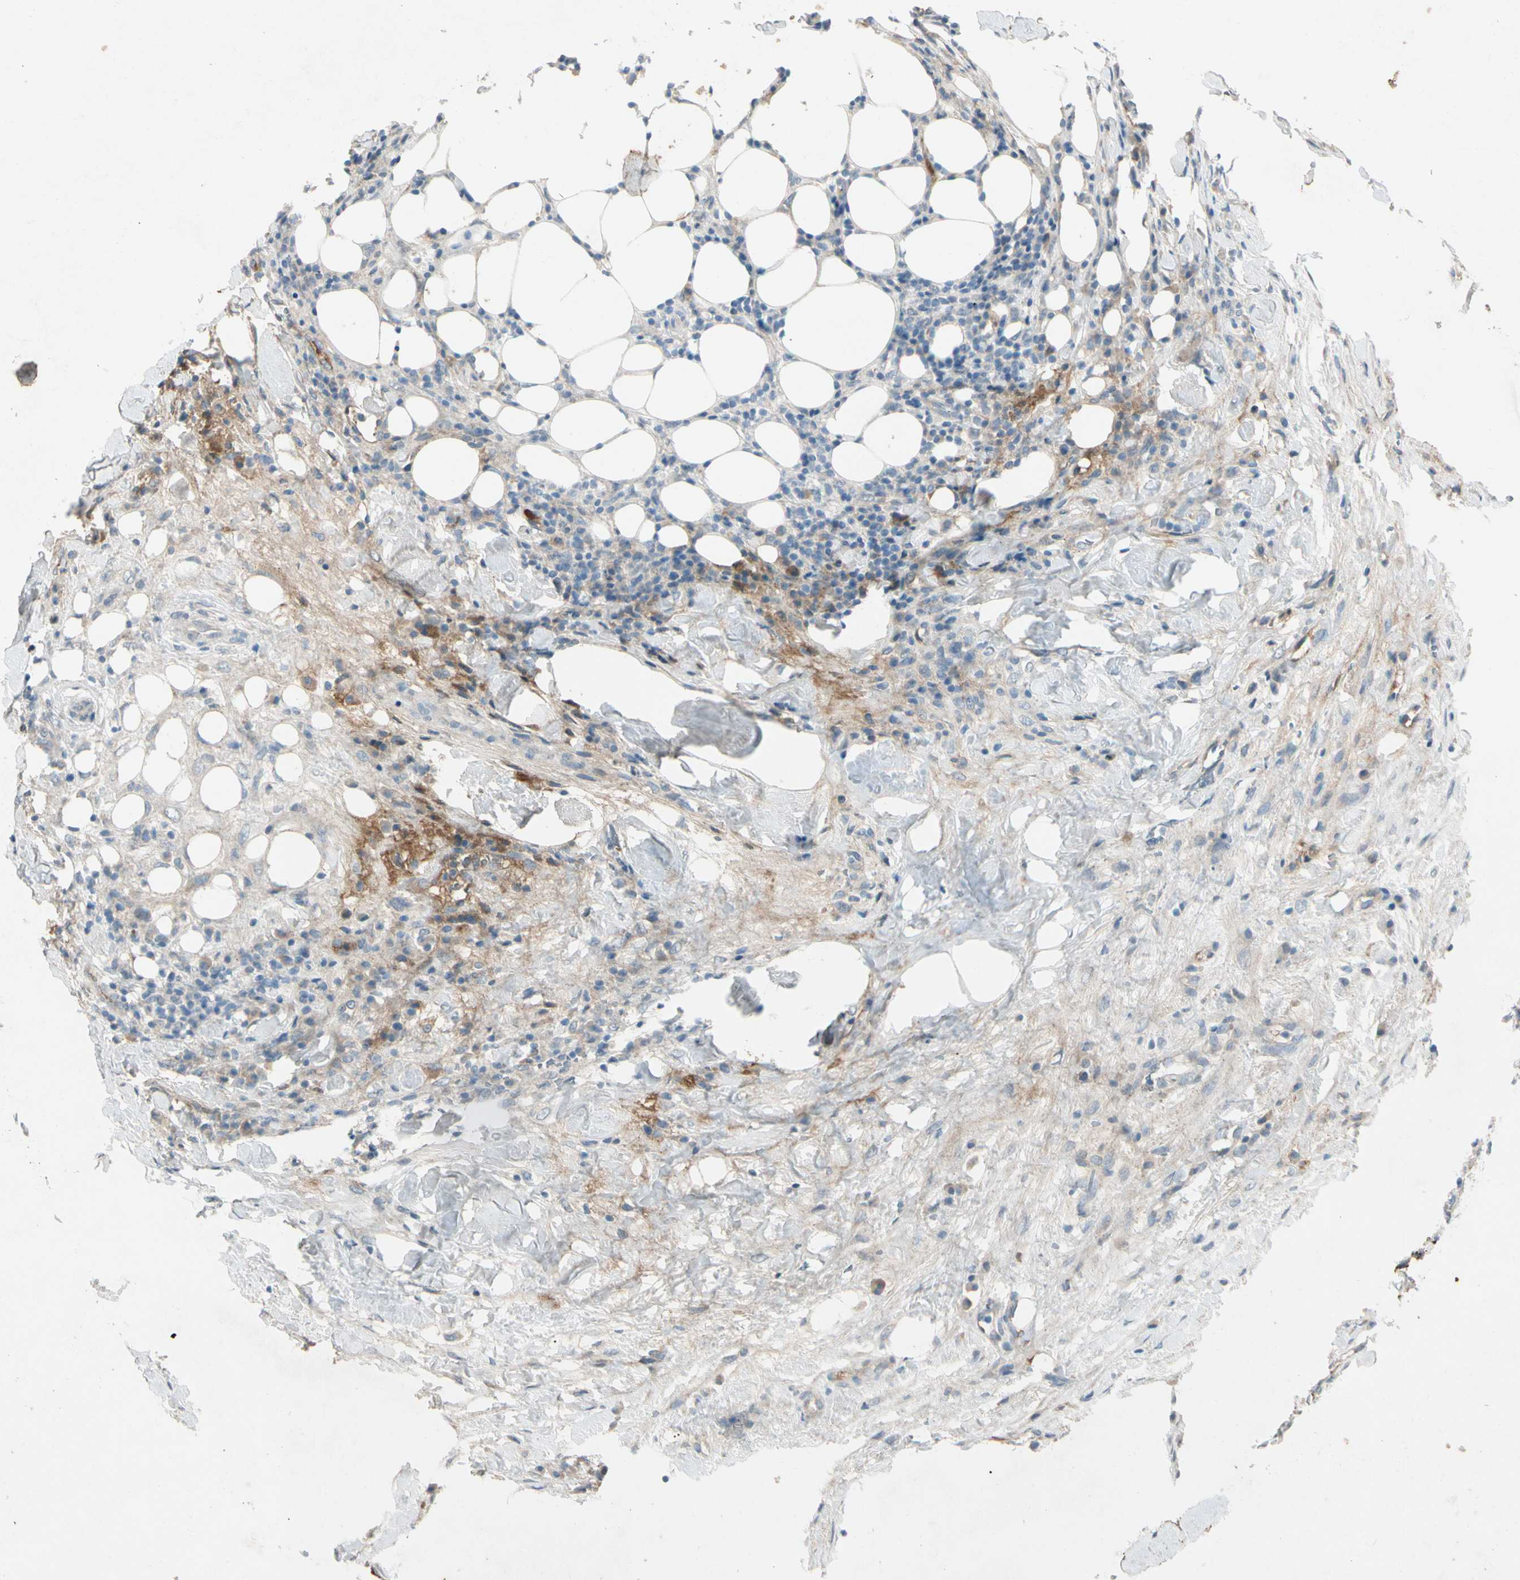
{"staining": {"intensity": "negative", "quantity": "none", "location": "none"}, "tissue": "breast cancer", "cell_type": "Tumor cells", "image_type": "cancer", "snomed": [{"axis": "morphology", "description": "Duct carcinoma"}, {"axis": "topography", "description": "Breast"}], "caption": "This is a histopathology image of immunohistochemistry (IHC) staining of breast cancer (invasive ductal carcinoma), which shows no expression in tumor cells.", "gene": "SERPIND1", "patient": {"sex": "female", "age": 37}}